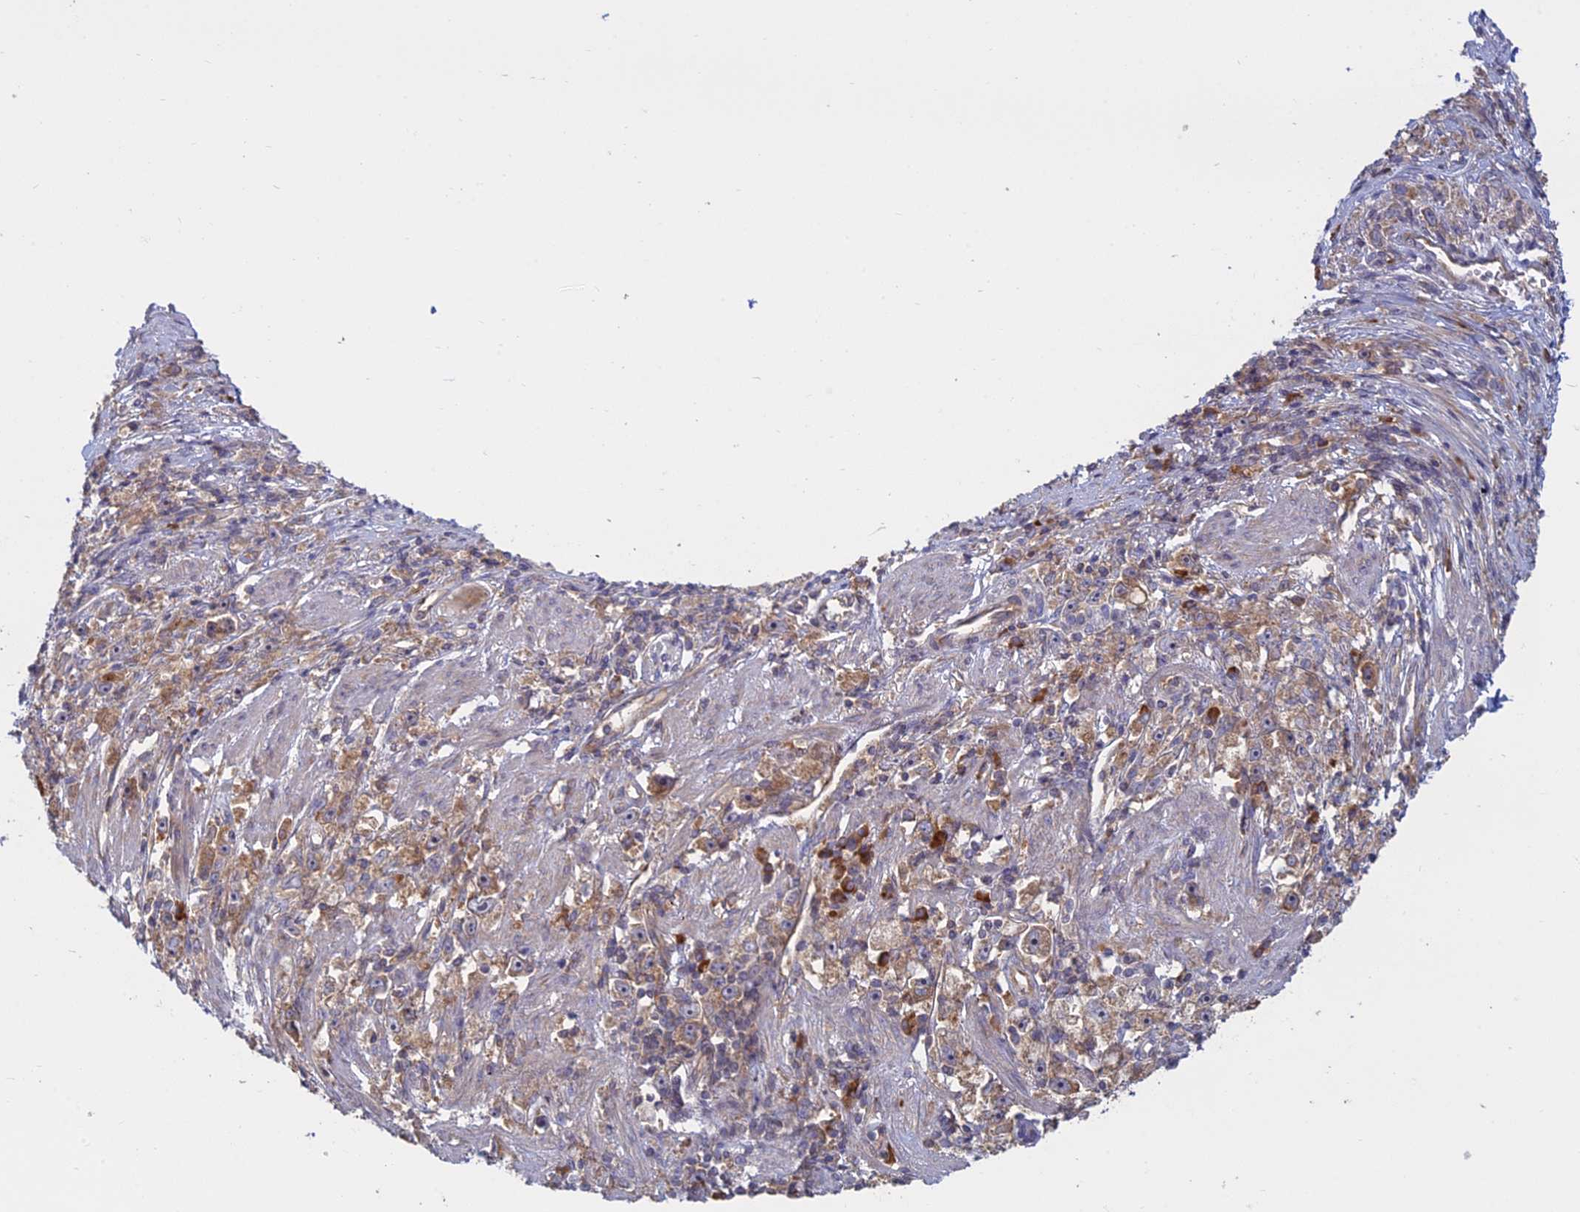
{"staining": {"intensity": "weak", "quantity": "25%-75%", "location": "cytoplasmic/membranous"}, "tissue": "stomach cancer", "cell_type": "Tumor cells", "image_type": "cancer", "snomed": [{"axis": "morphology", "description": "Adenocarcinoma, NOS"}, {"axis": "topography", "description": "Stomach"}], "caption": "Immunohistochemistry (IHC) of human stomach cancer (adenocarcinoma) shows low levels of weak cytoplasmic/membranous positivity in approximately 25%-75% of tumor cells.", "gene": "TMEM208", "patient": {"sex": "female", "age": 59}}